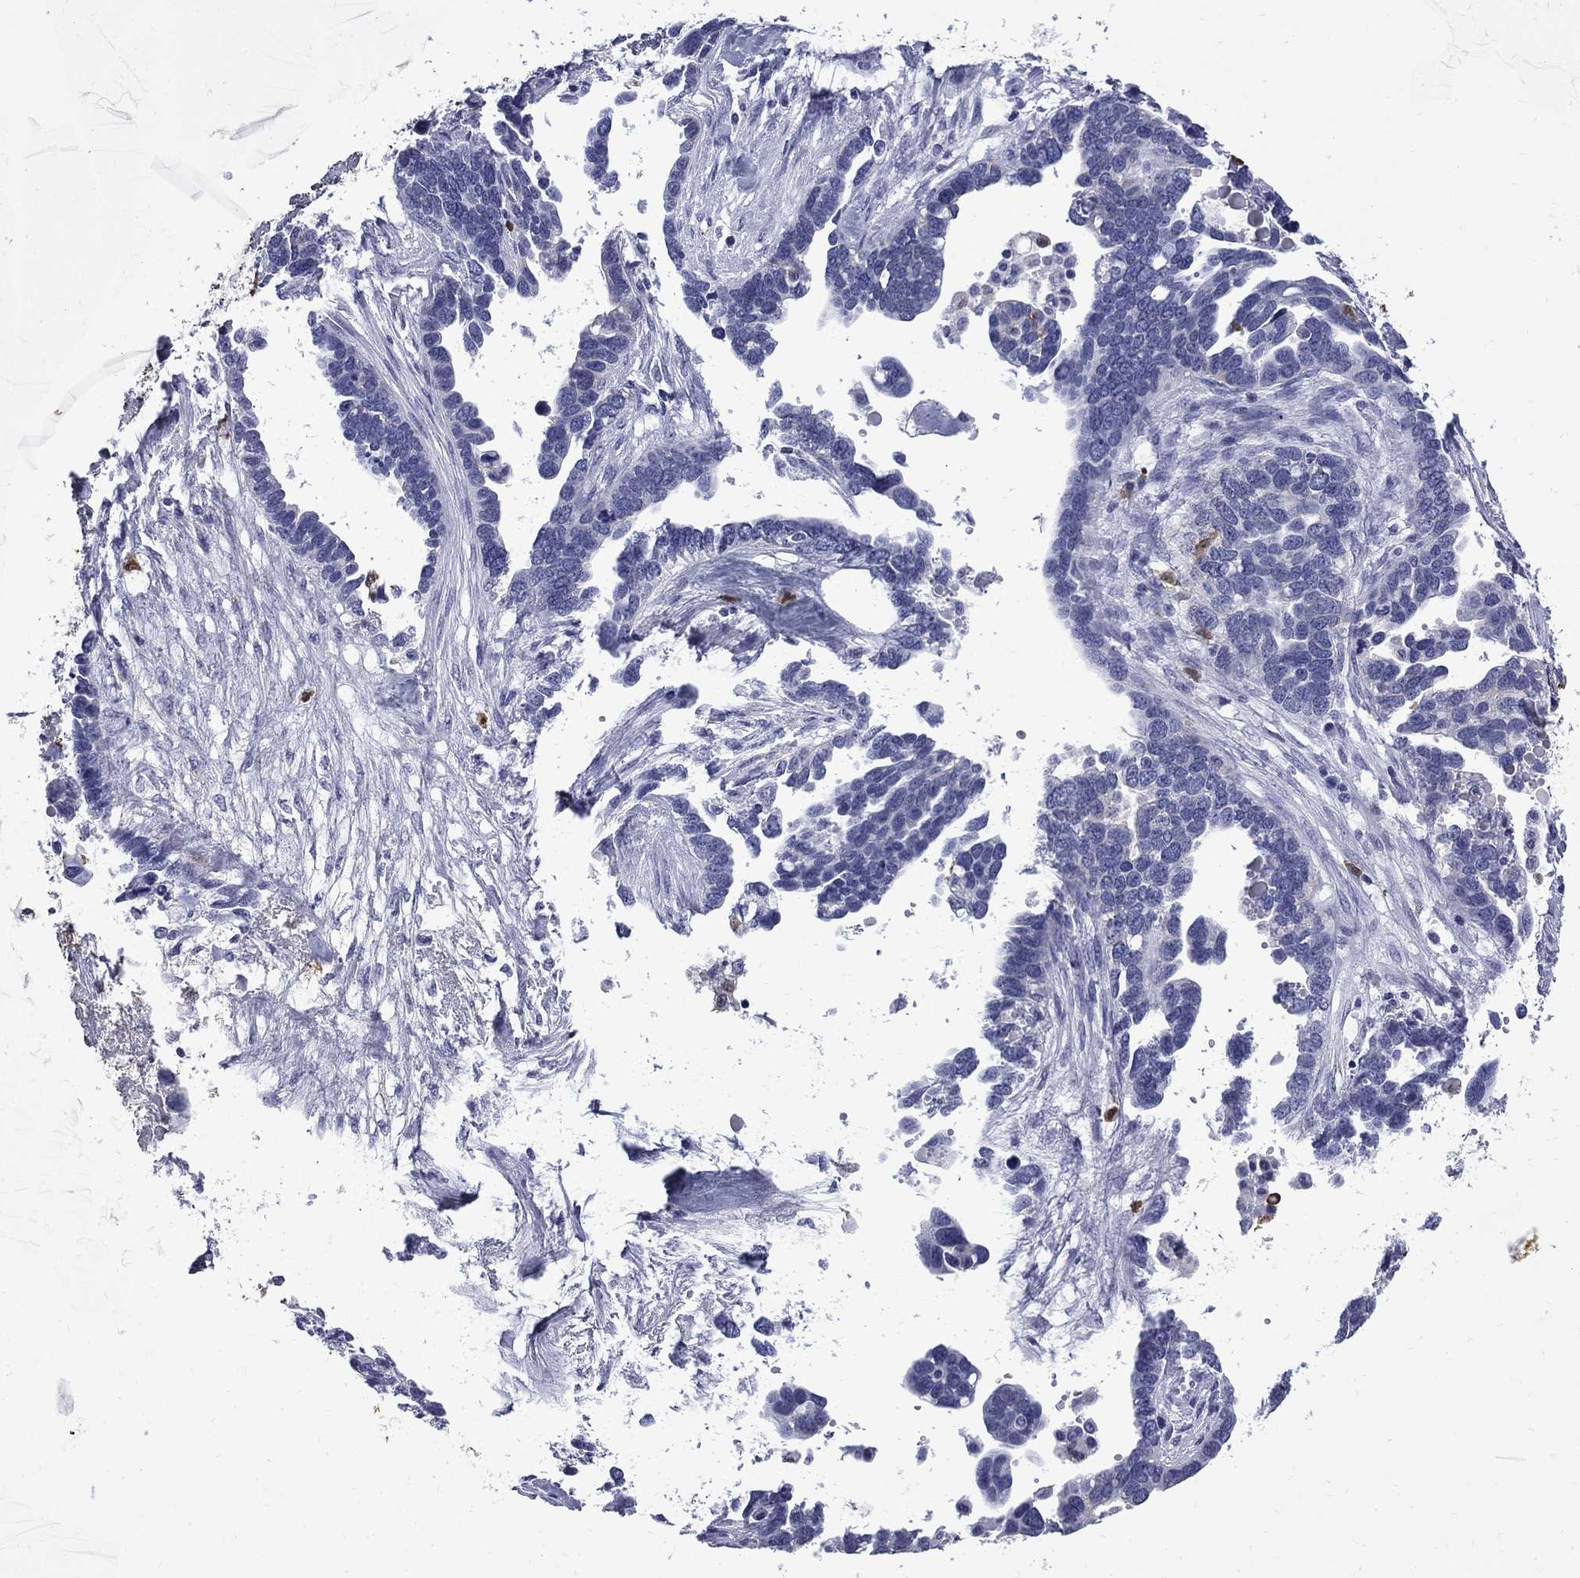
{"staining": {"intensity": "negative", "quantity": "none", "location": "none"}, "tissue": "ovarian cancer", "cell_type": "Tumor cells", "image_type": "cancer", "snomed": [{"axis": "morphology", "description": "Cystadenocarcinoma, serous, NOS"}, {"axis": "topography", "description": "Ovary"}], "caption": "Tumor cells are negative for protein expression in human ovarian cancer (serous cystadenocarcinoma). (DAB (3,3'-diaminobenzidine) IHC visualized using brightfield microscopy, high magnification).", "gene": "TRIM29", "patient": {"sex": "female", "age": 54}}